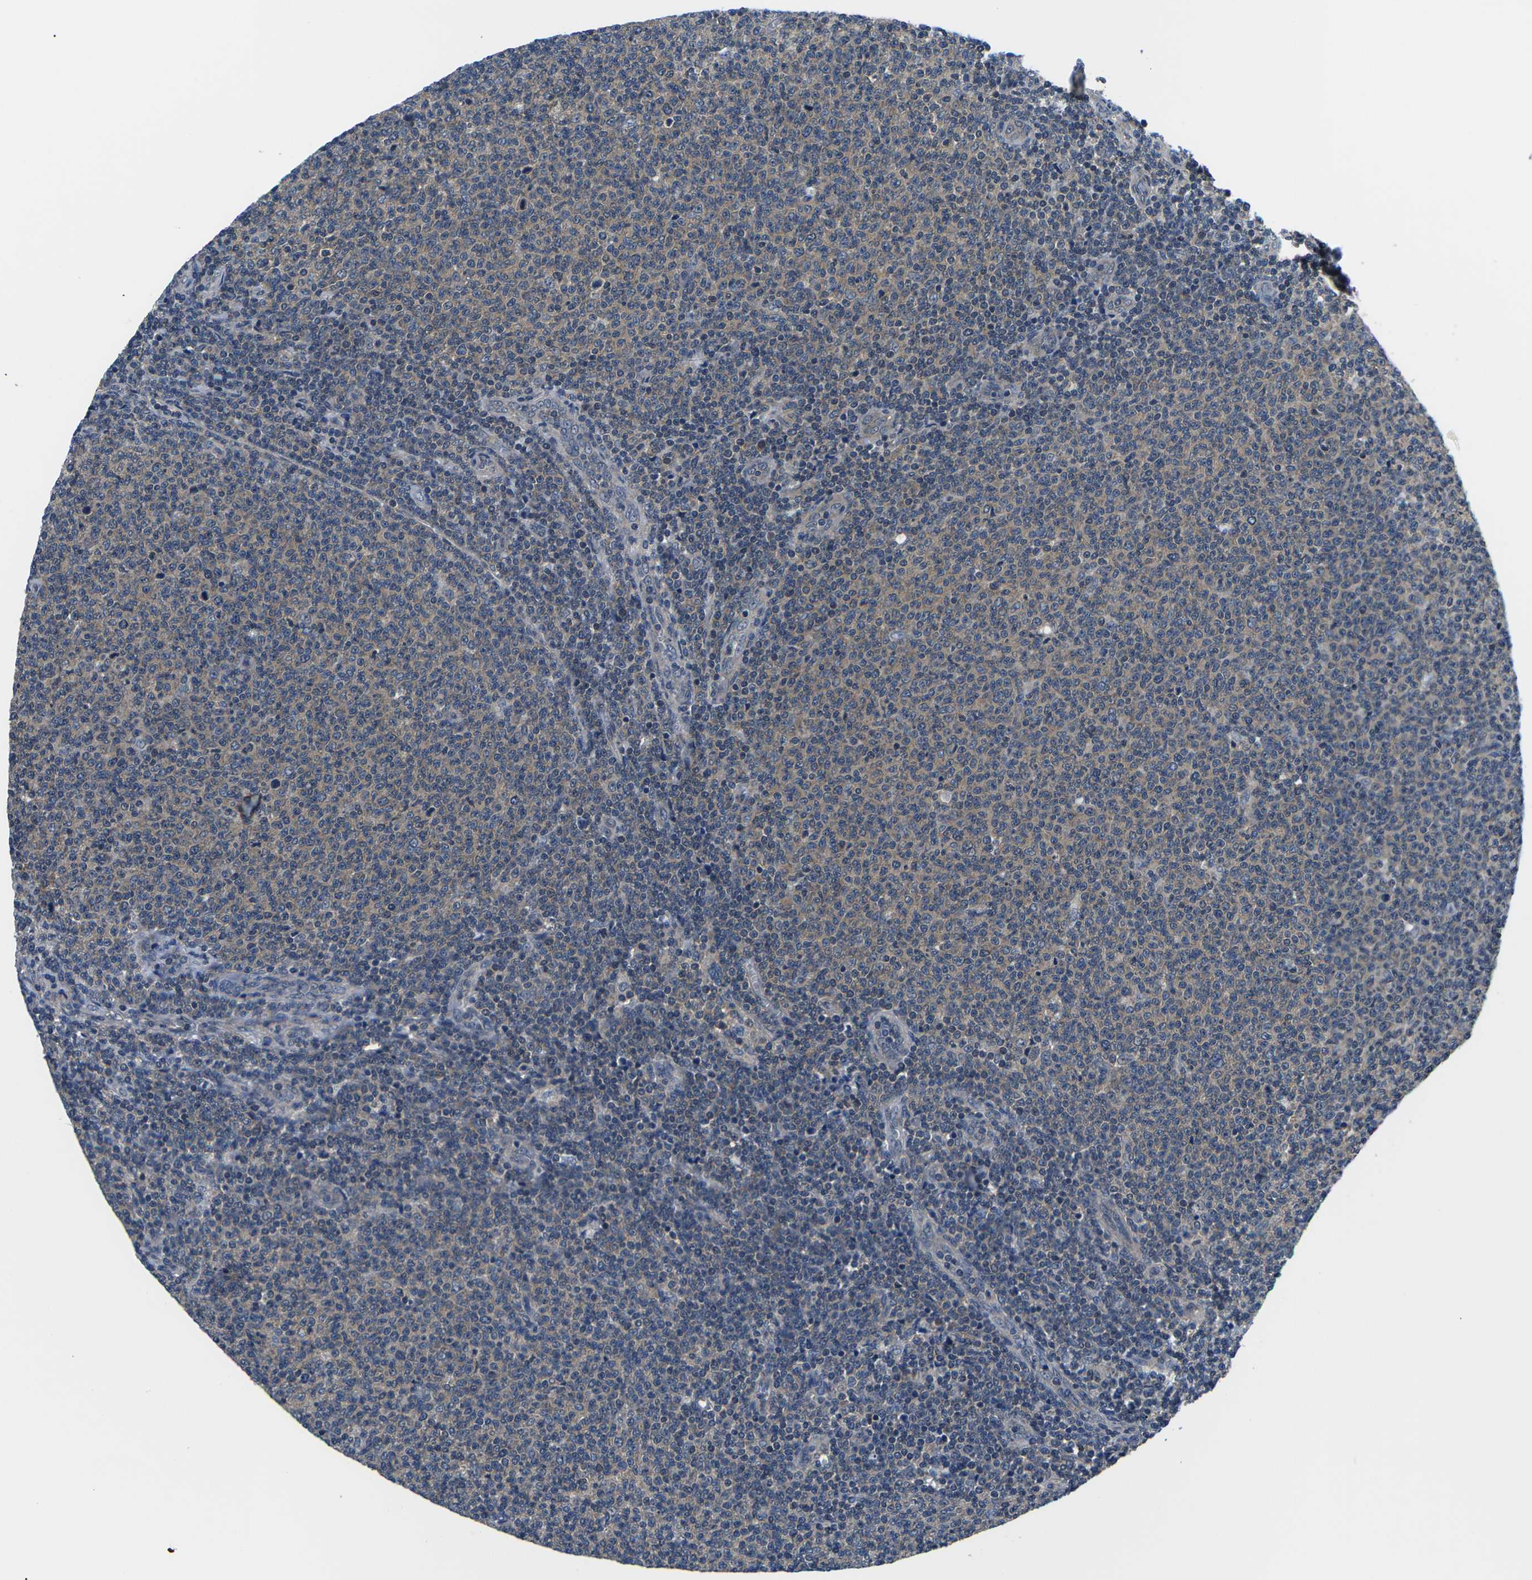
{"staining": {"intensity": "moderate", "quantity": ">75%", "location": "cytoplasmic/membranous"}, "tissue": "lymphoma", "cell_type": "Tumor cells", "image_type": "cancer", "snomed": [{"axis": "morphology", "description": "Malignant lymphoma, non-Hodgkin's type, Low grade"}, {"axis": "topography", "description": "Lymph node"}], "caption": "Immunohistochemical staining of human lymphoma exhibits medium levels of moderate cytoplasmic/membranous protein expression in about >75% of tumor cells. (DAB (3,3'-diaminobenzidine) IHC with brightfield microscopy, high magnification).", "gene": "GSK3B", "patient": {"sex": "male", "age": 66}}